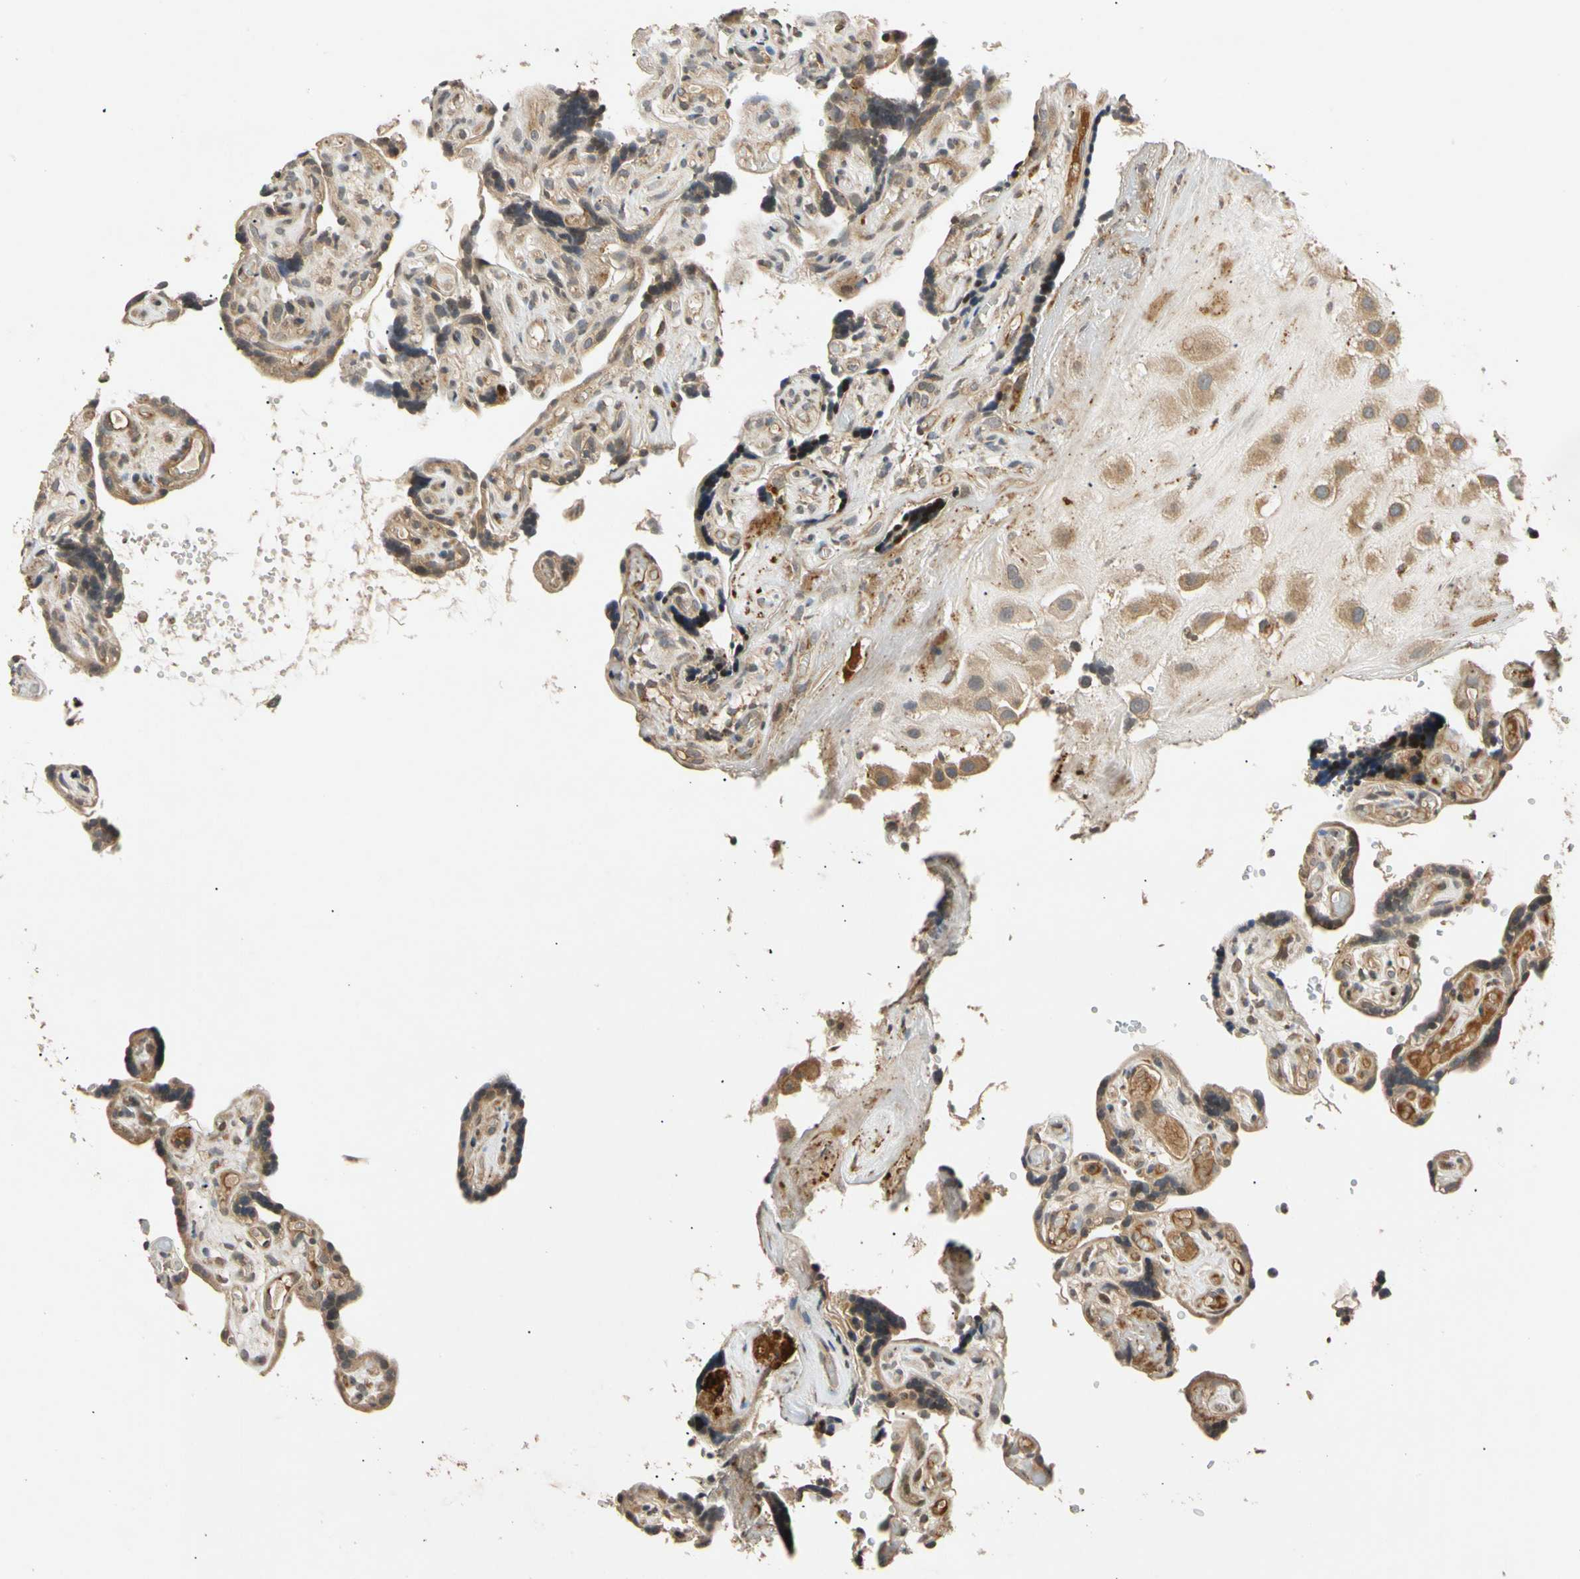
{"staining": {"intensity": "strong", "quantity": ">75%", "location": "cytoplasmic/membranous"}, "tissue": "placenta", "cell_type": "Decidual cells", "image_type": "normal", "snomed": [{"axis": "morphology", "description": "Normal tissue, NOS"}, {"axis": "topography", "description": "Placenta"}], "caption": "Decidual cells reveal high levels of strong cytoplasmic/membranous staining in about >75% of cells in benign human placenta.", "gene": "MRPS22", "patient": {"sex": "female", "age": 30}}